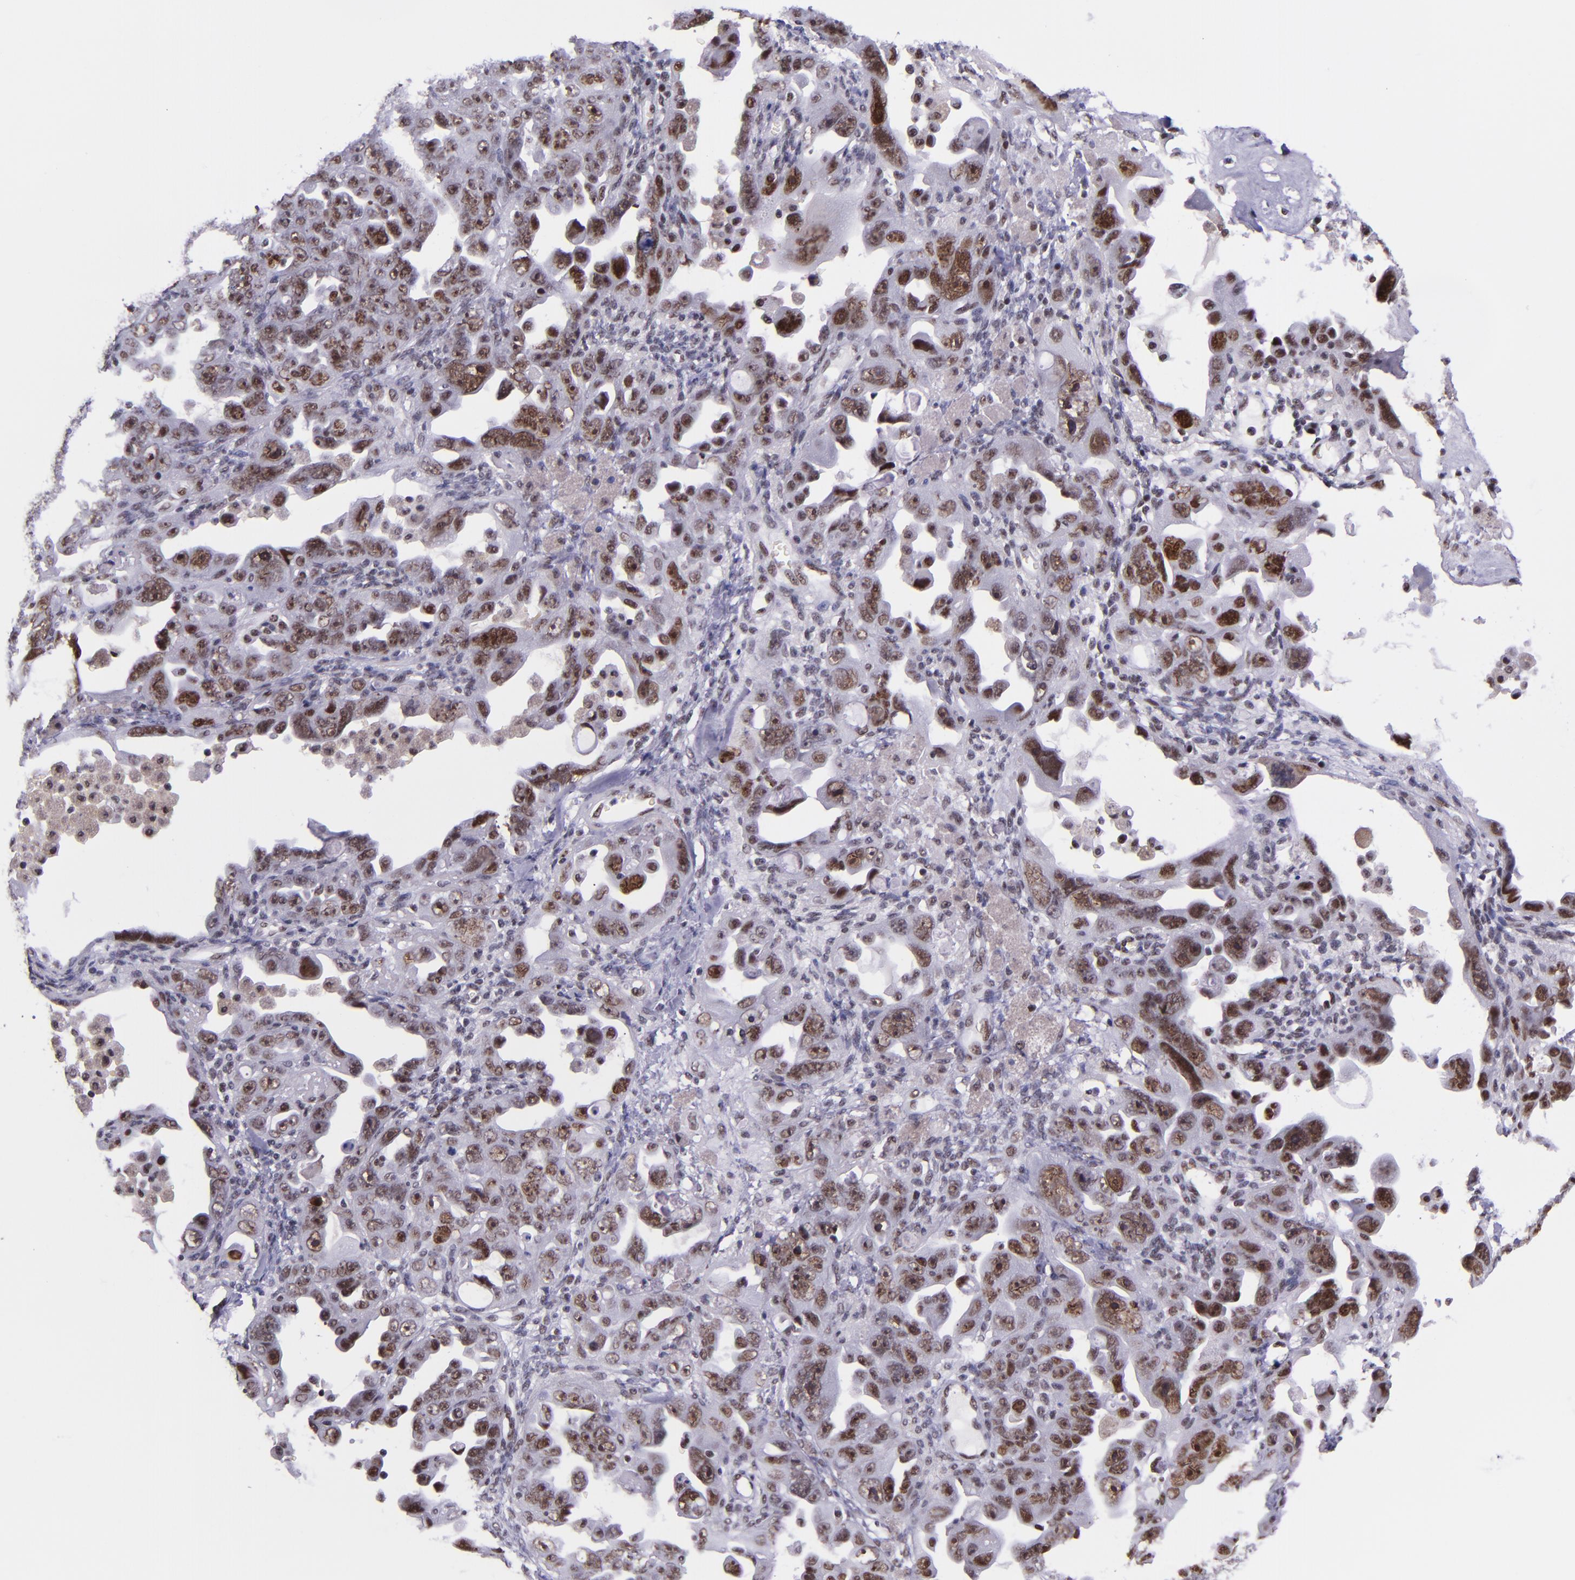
{"staining": {"intensity": "moderate", "quantity": ">75%", "location": "nuclear"}, "tissue": "ovarian cancer", "cell_type": "Tumor cells", "image_type": "cancer", "snomed": [{"axis": "morphology", "description": "Cystadenocarcinoma, serous, NOS"}, {"axis": "topography", "description": "Ovary"}], "caption": "Protein staining of serous cystadenocarcinoma (ovarian) tissue reveals moderate nuclear positivity in approximately >75% of tumor cells.", "gene": "GPKOW", "patient": {"sex": "female", "age": 66}}